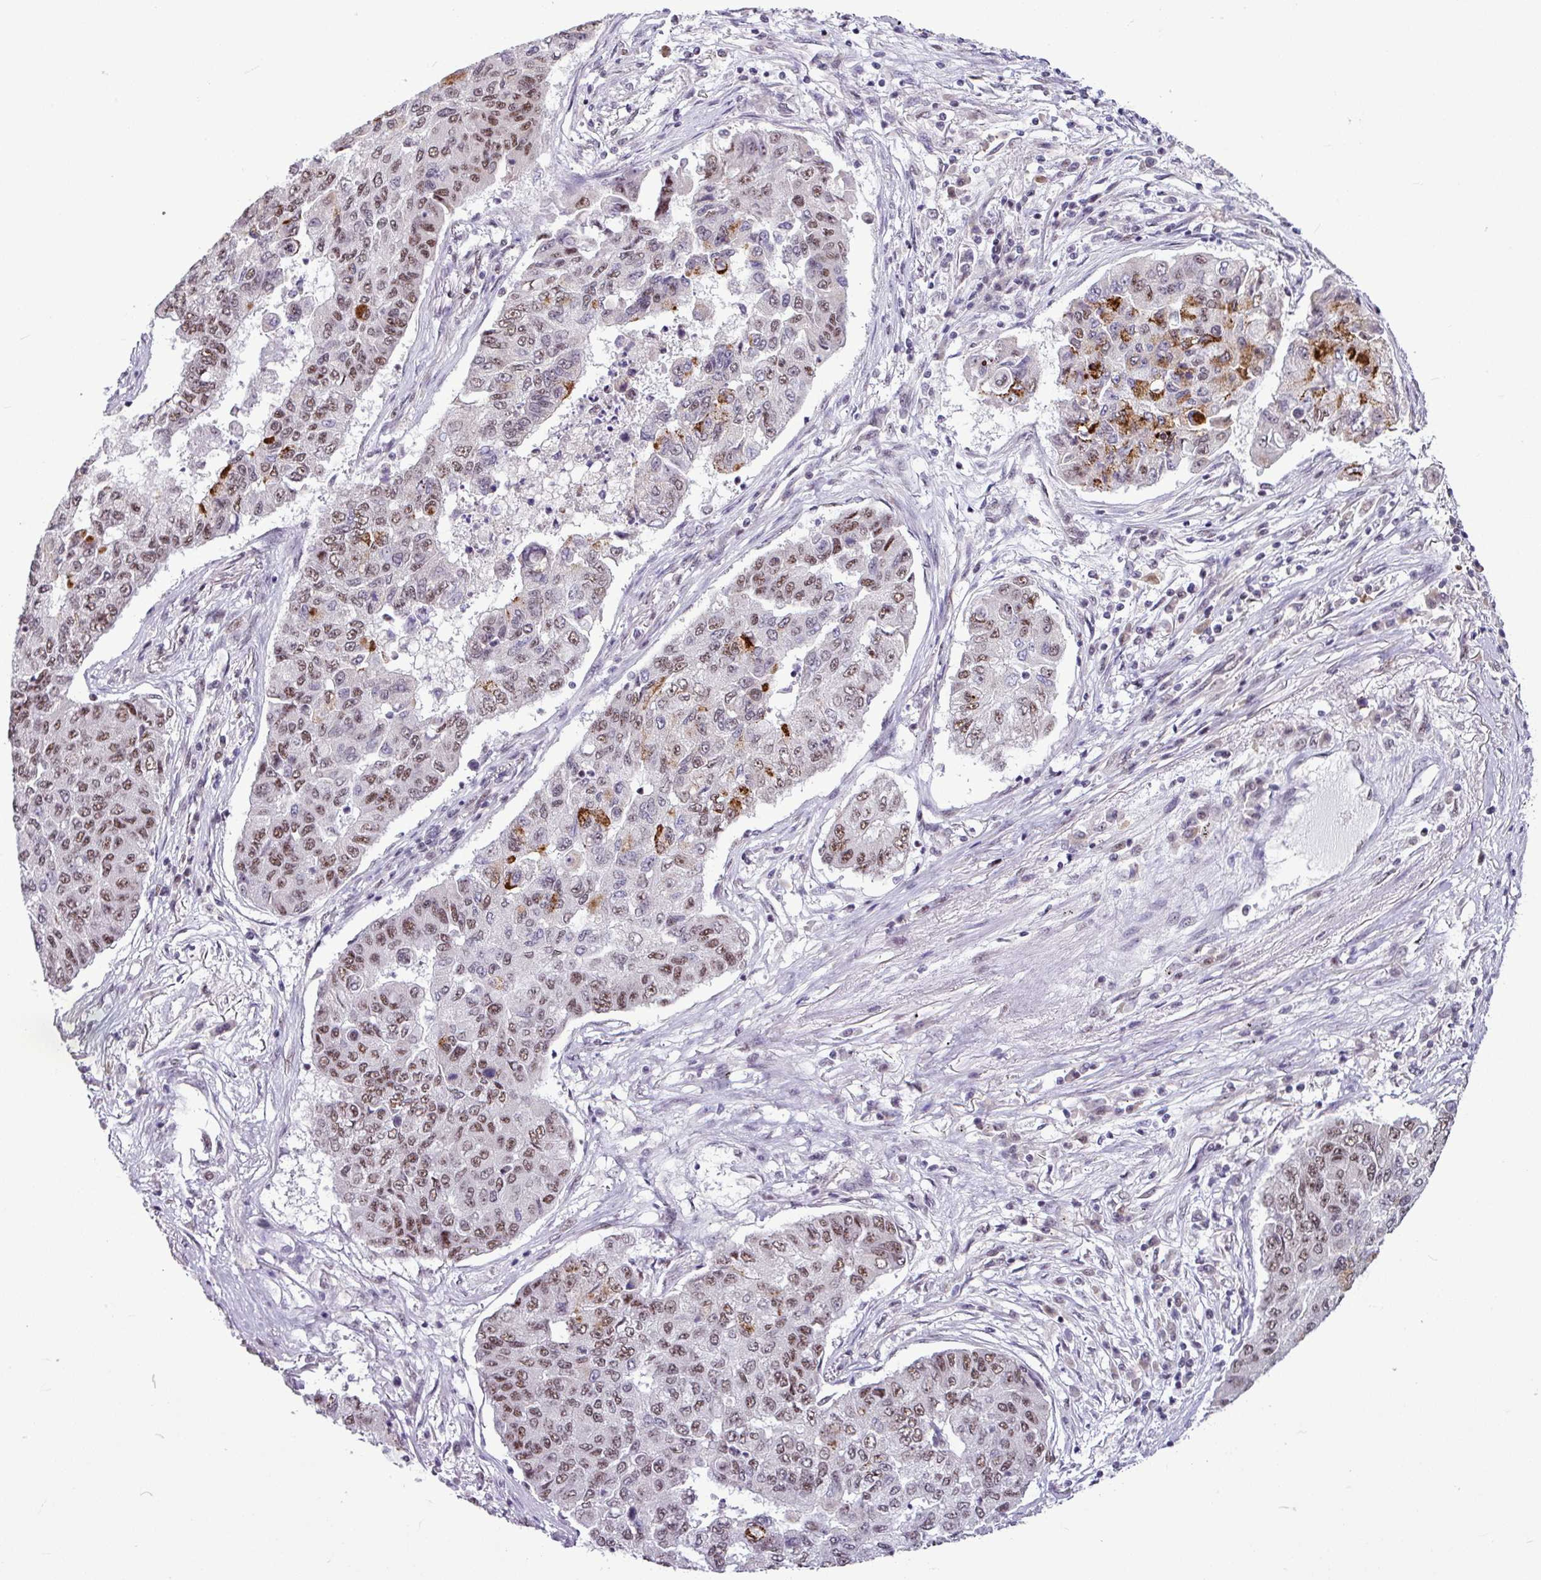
{"staining": {"intensity": "moderate", "quantity": ">75%", "location": "cytoplasmic/membranous,nuclear"}, "tissue": "lung cancer", "cell_type": "Tumor cells", "image_type": "cancer", "snomed": [{"axis": "morphology", "description": "Squamous cell carcinoma, NOS"}, {"axis": "topography", "description": "Lung"}], "caption": "IHC photomicrograph of human lung squamous cell carcinoma stained for a protein (brown), which shows medium levels of moderate cytoplasmic/membranous and nuclear positivity in about >75% of tumor cells.", "gene": "UTP18", "patient": {"sex": "male", "age": 74}}